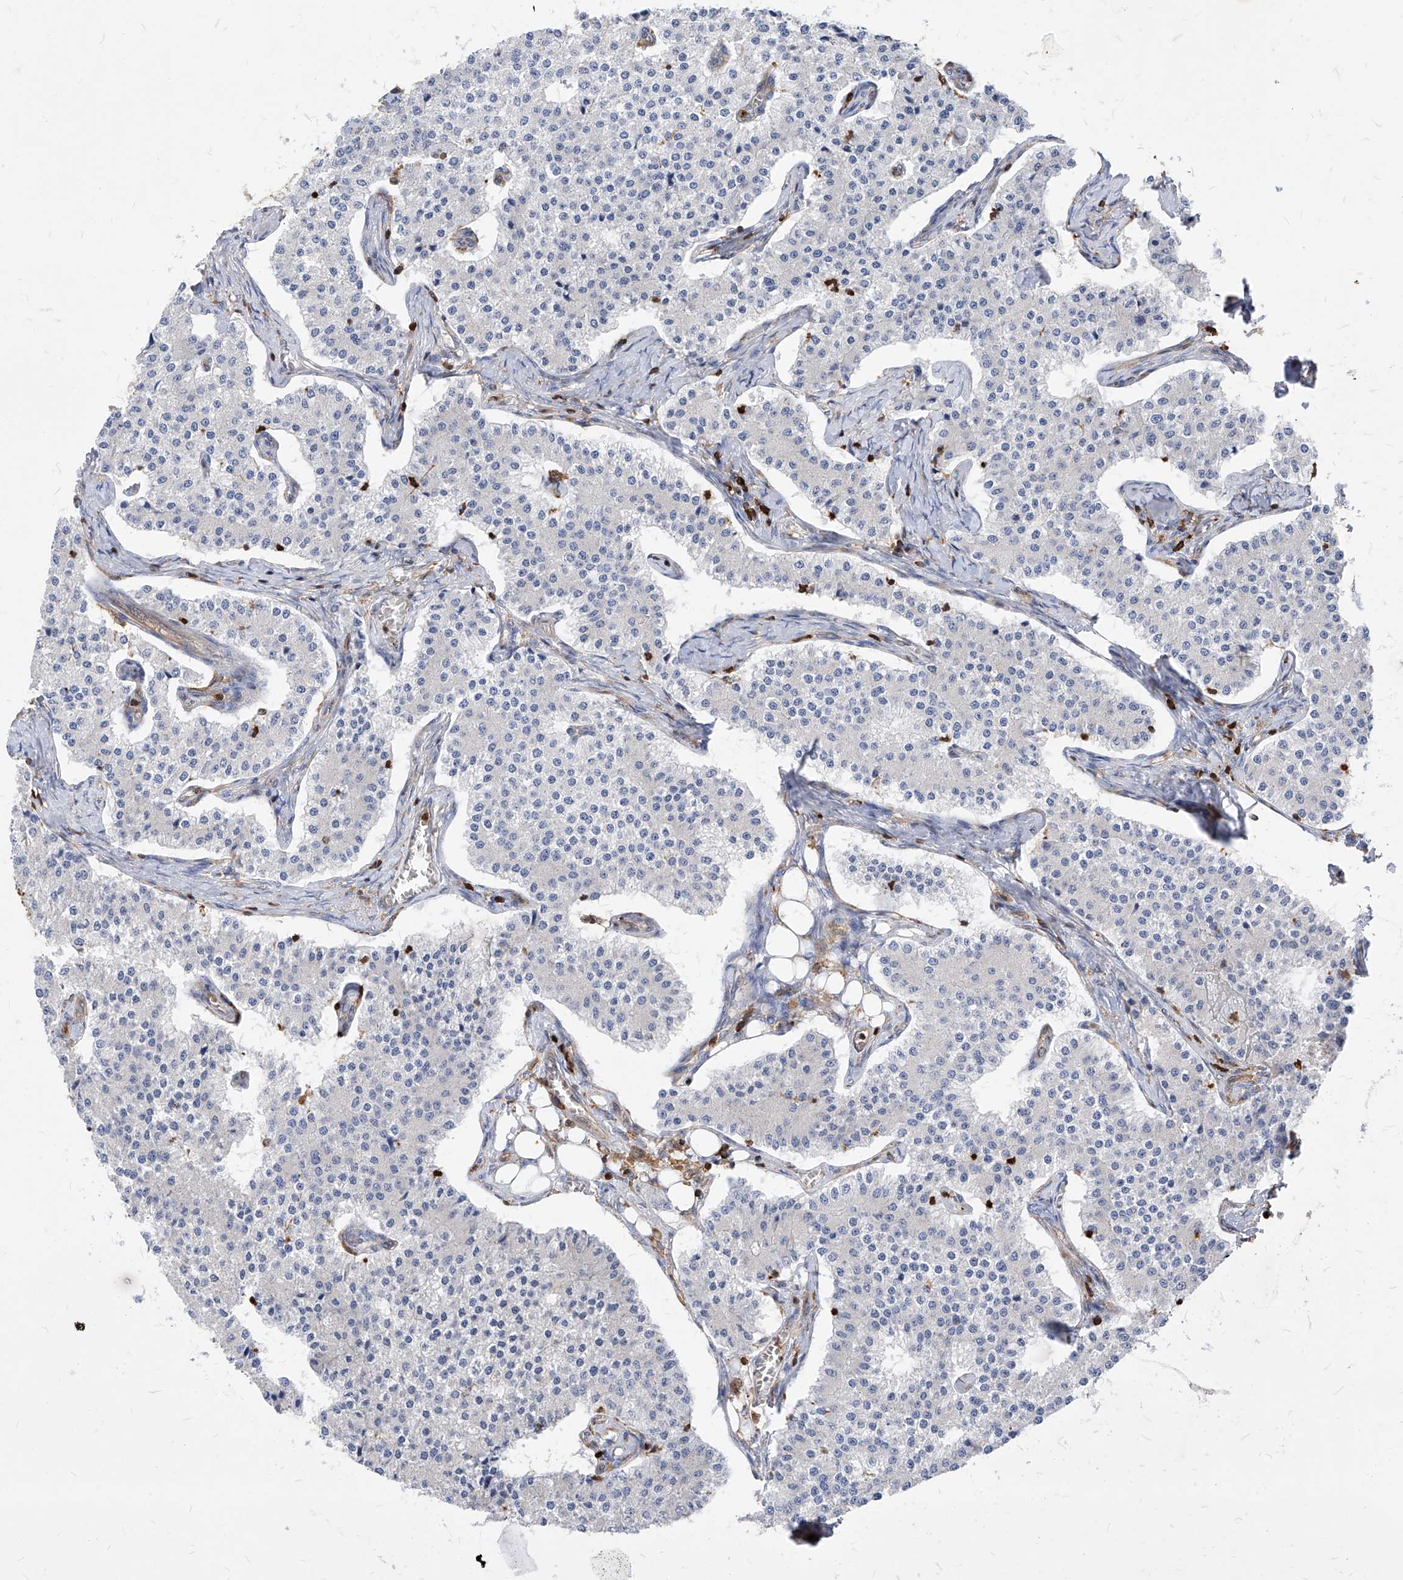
{"staining": {"intensity": "negative", "quantity": "none", "location": "none"}, "tissue": "carcinoid", "cell_type": "Tumor cells", "image_type": "cancer", "snomed": [{"axis": "morphology", "description": "Carcinoid, malignant, NOS"}, {"axis": "topography", "description": "Colon"}], "caption": "Micrograph shows no significant protein positivity in tumor cells of carcinoid (malignant).", "gene": "ABRACL", "patient": {"sex": "female", "age": 52}}